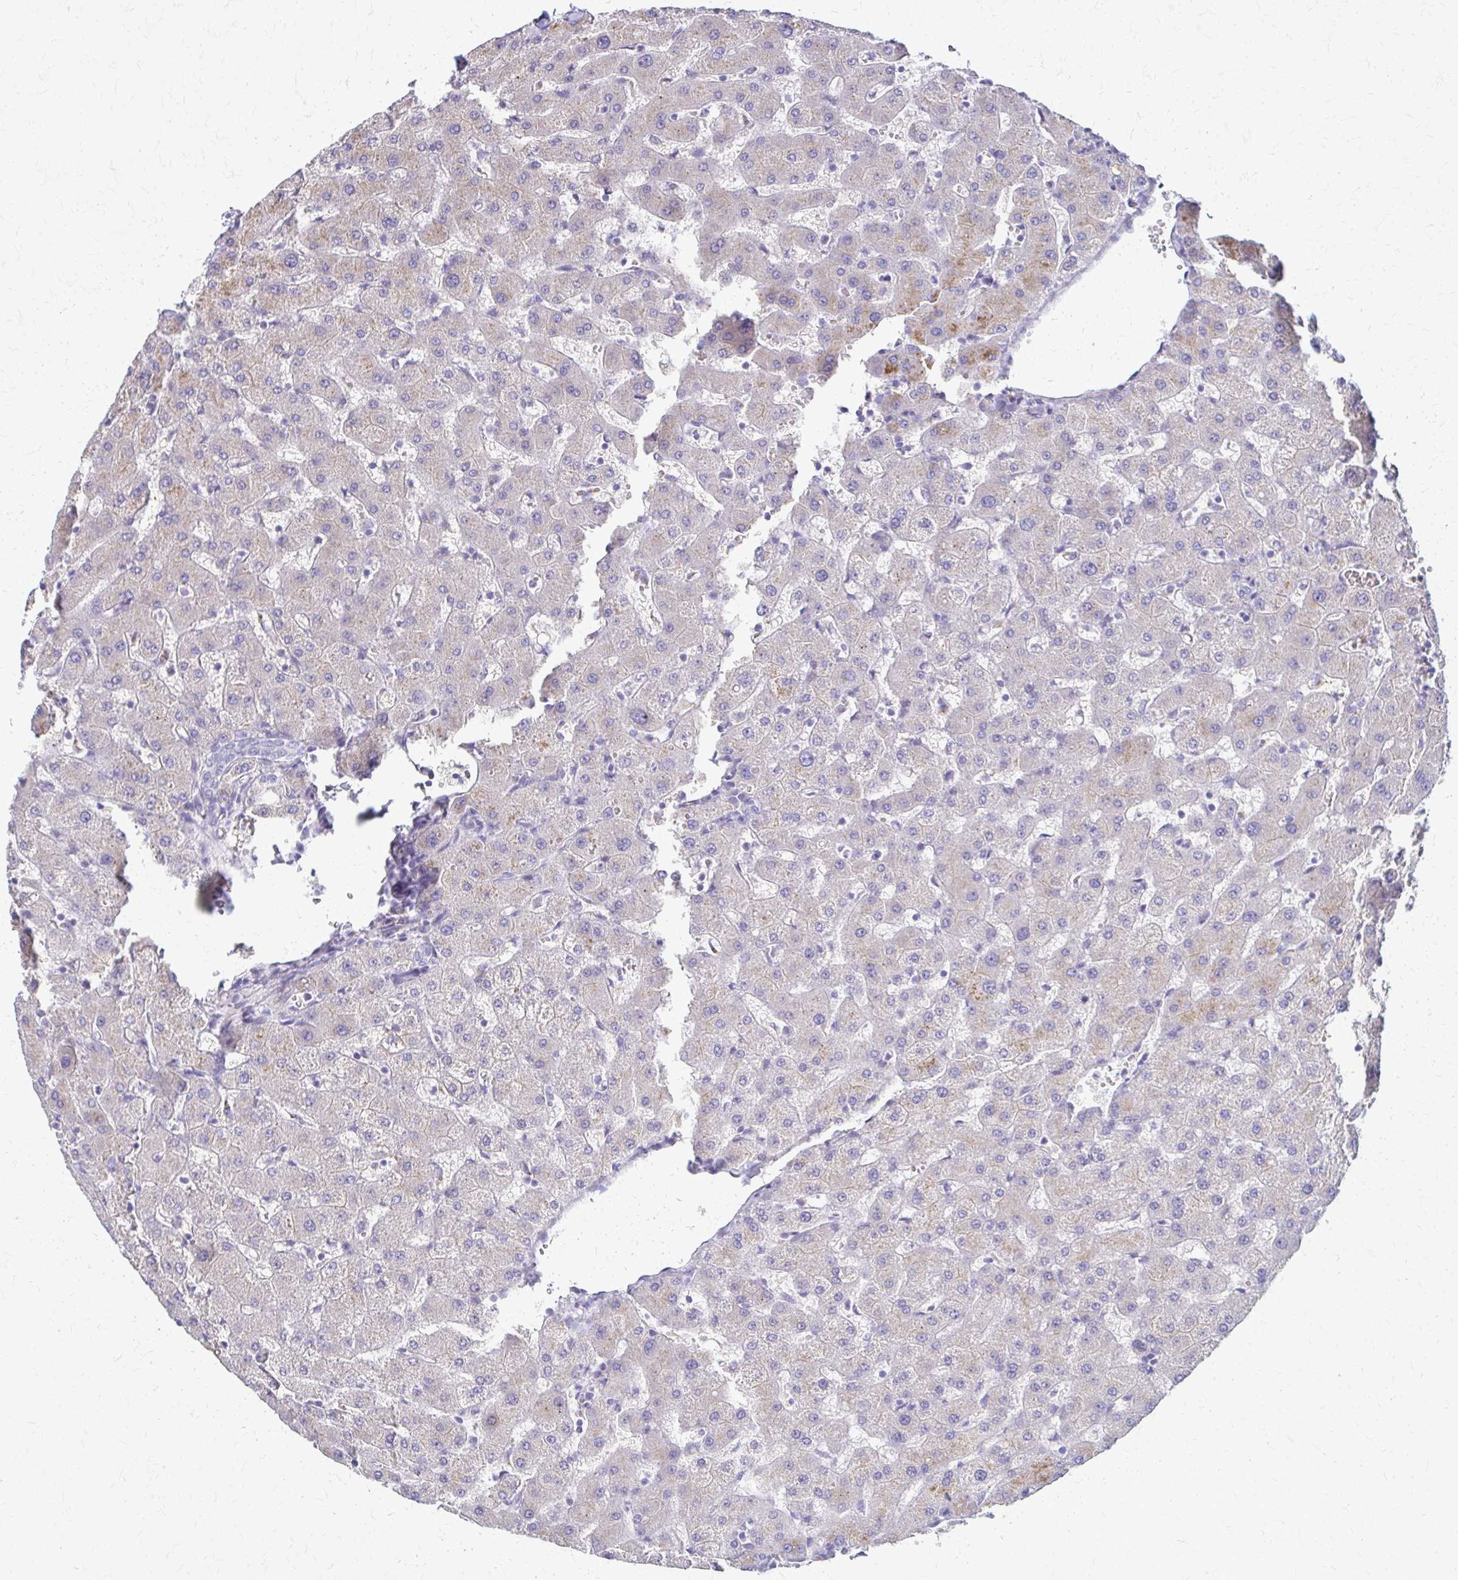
{"staining": {"intensity": "negative", "quantity": "none", "location": "none"}, "tissue": "liver", "cell_type": "Cholangiocytes", "image_type": "normal", "snomed": [{"axis": "morphology", "description": "Normal tissue, NOS"}, {"axis": "topography", "description": "Liver"}], "caption": "This photomicrograph is of benign liver stained with immunohistochemistry (IHC) to label a protein in brown with the nuclei are counter-stained blue. There is no staining in cholangiocytes.", "gene": "SAMD13", "patient": {"sex": "female", "age": 63}}